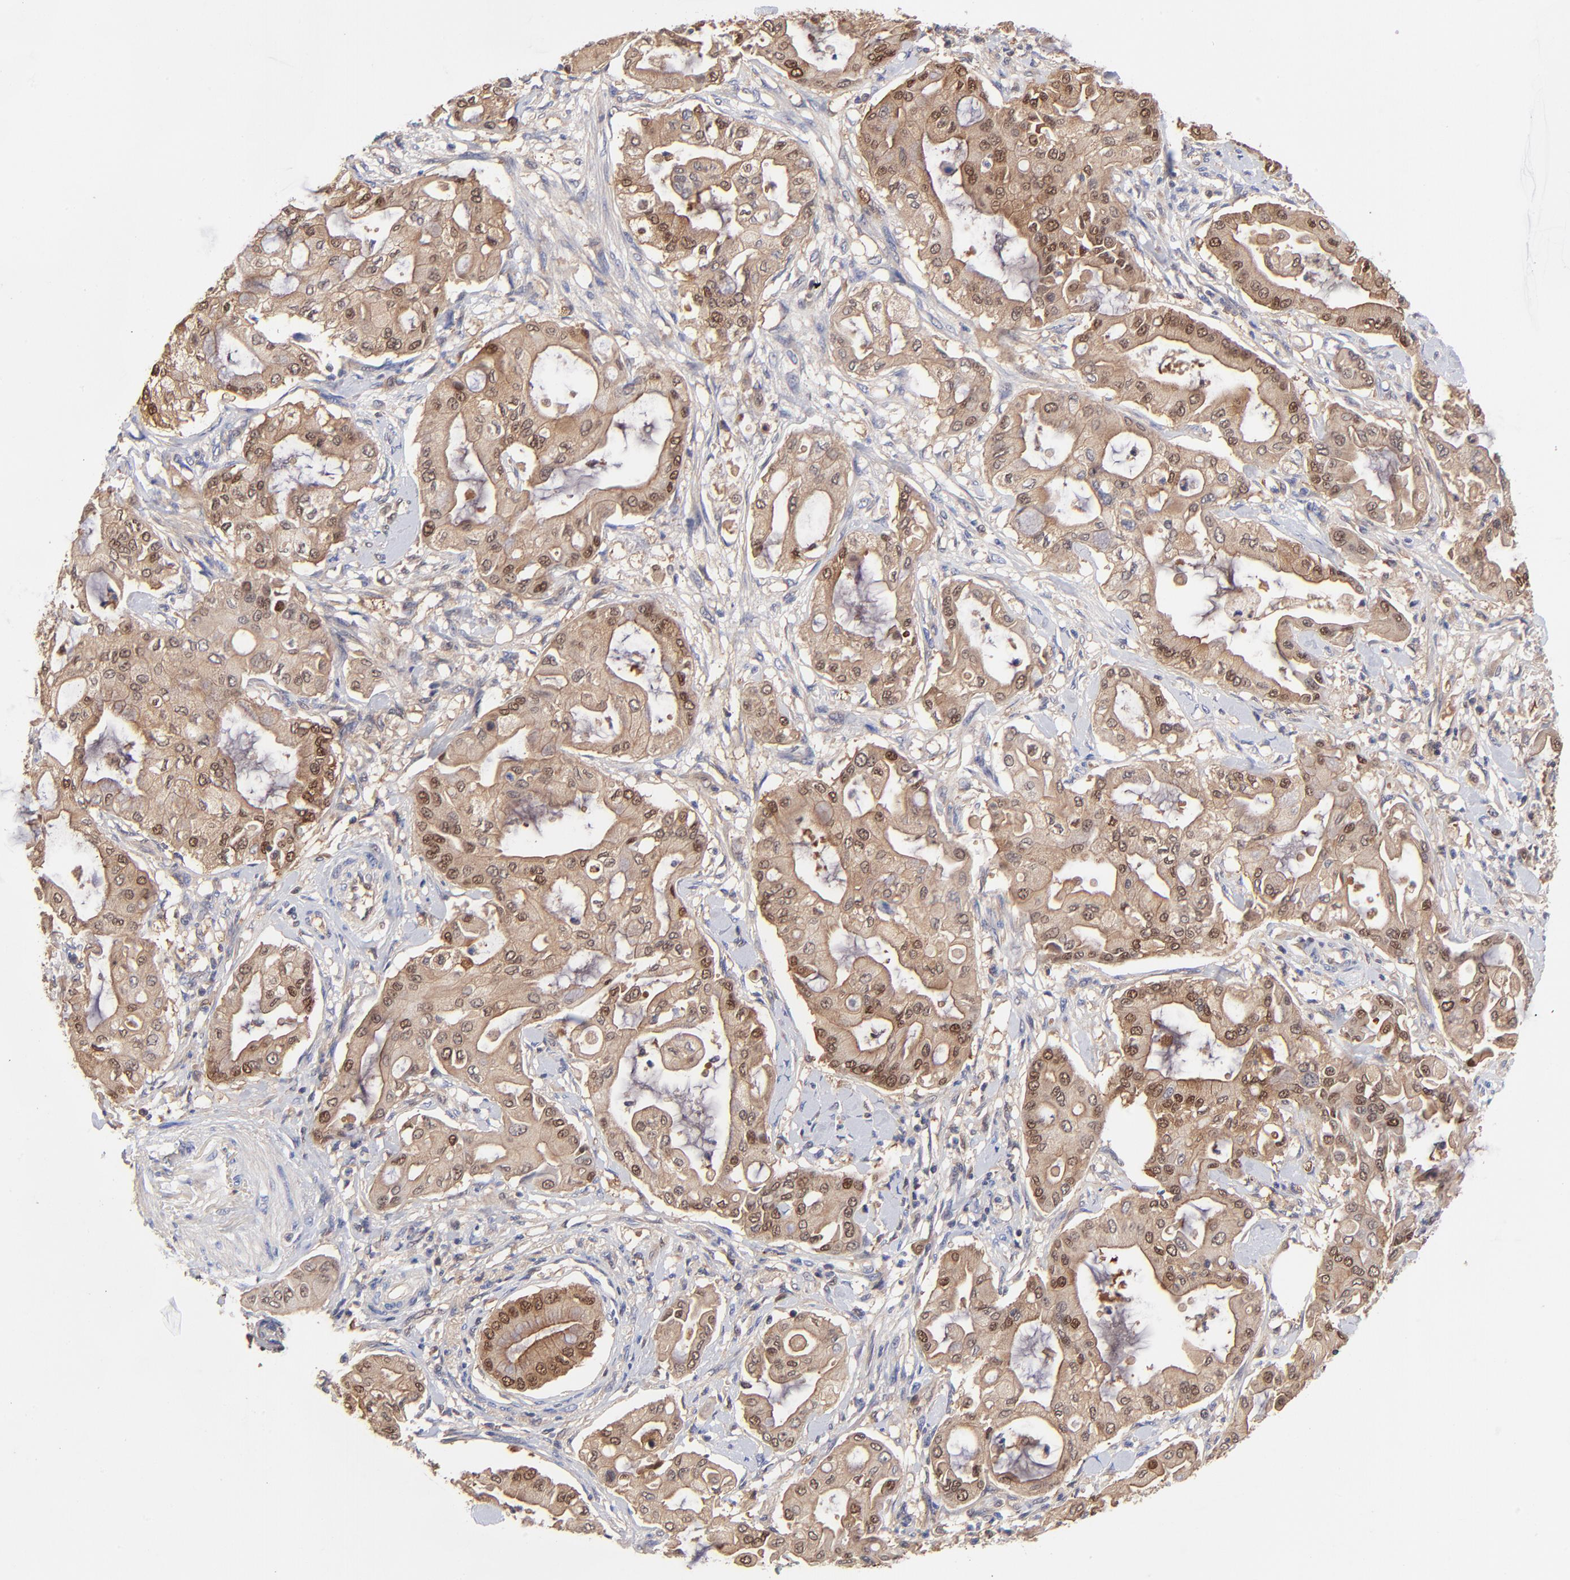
{"staining": {"intensity": "moderate", "quantity": ">75%", "location": "cytoplasmic/membranous,nuclear"}, "tissue": "pancreatic cancer", "cell_type": "Tumor cells", "image_type": "cancer", "snomed": [{"axis": "morphology", "description": "Adenocarcinoma, NOS"}, {"axis": "morphology", "description": "Adenocarcinoma, metastatic, NOS"}, {"axis": "topography", "description": "Lymph node"}, {"axis": "topography", "description": "Pancreas"}, {"axis": "topography", "description": "Duodenum"}], "caption": "Pancreatic cancer (metastatic adenocarcinoma) stained with a brown dye reveals moderate cytoplasmic/membranous and nuclear positive expression in approximately >75% of tumor cells.", "gene": "DCTPP1", "patient": {"sex": "female", "age": 64}}